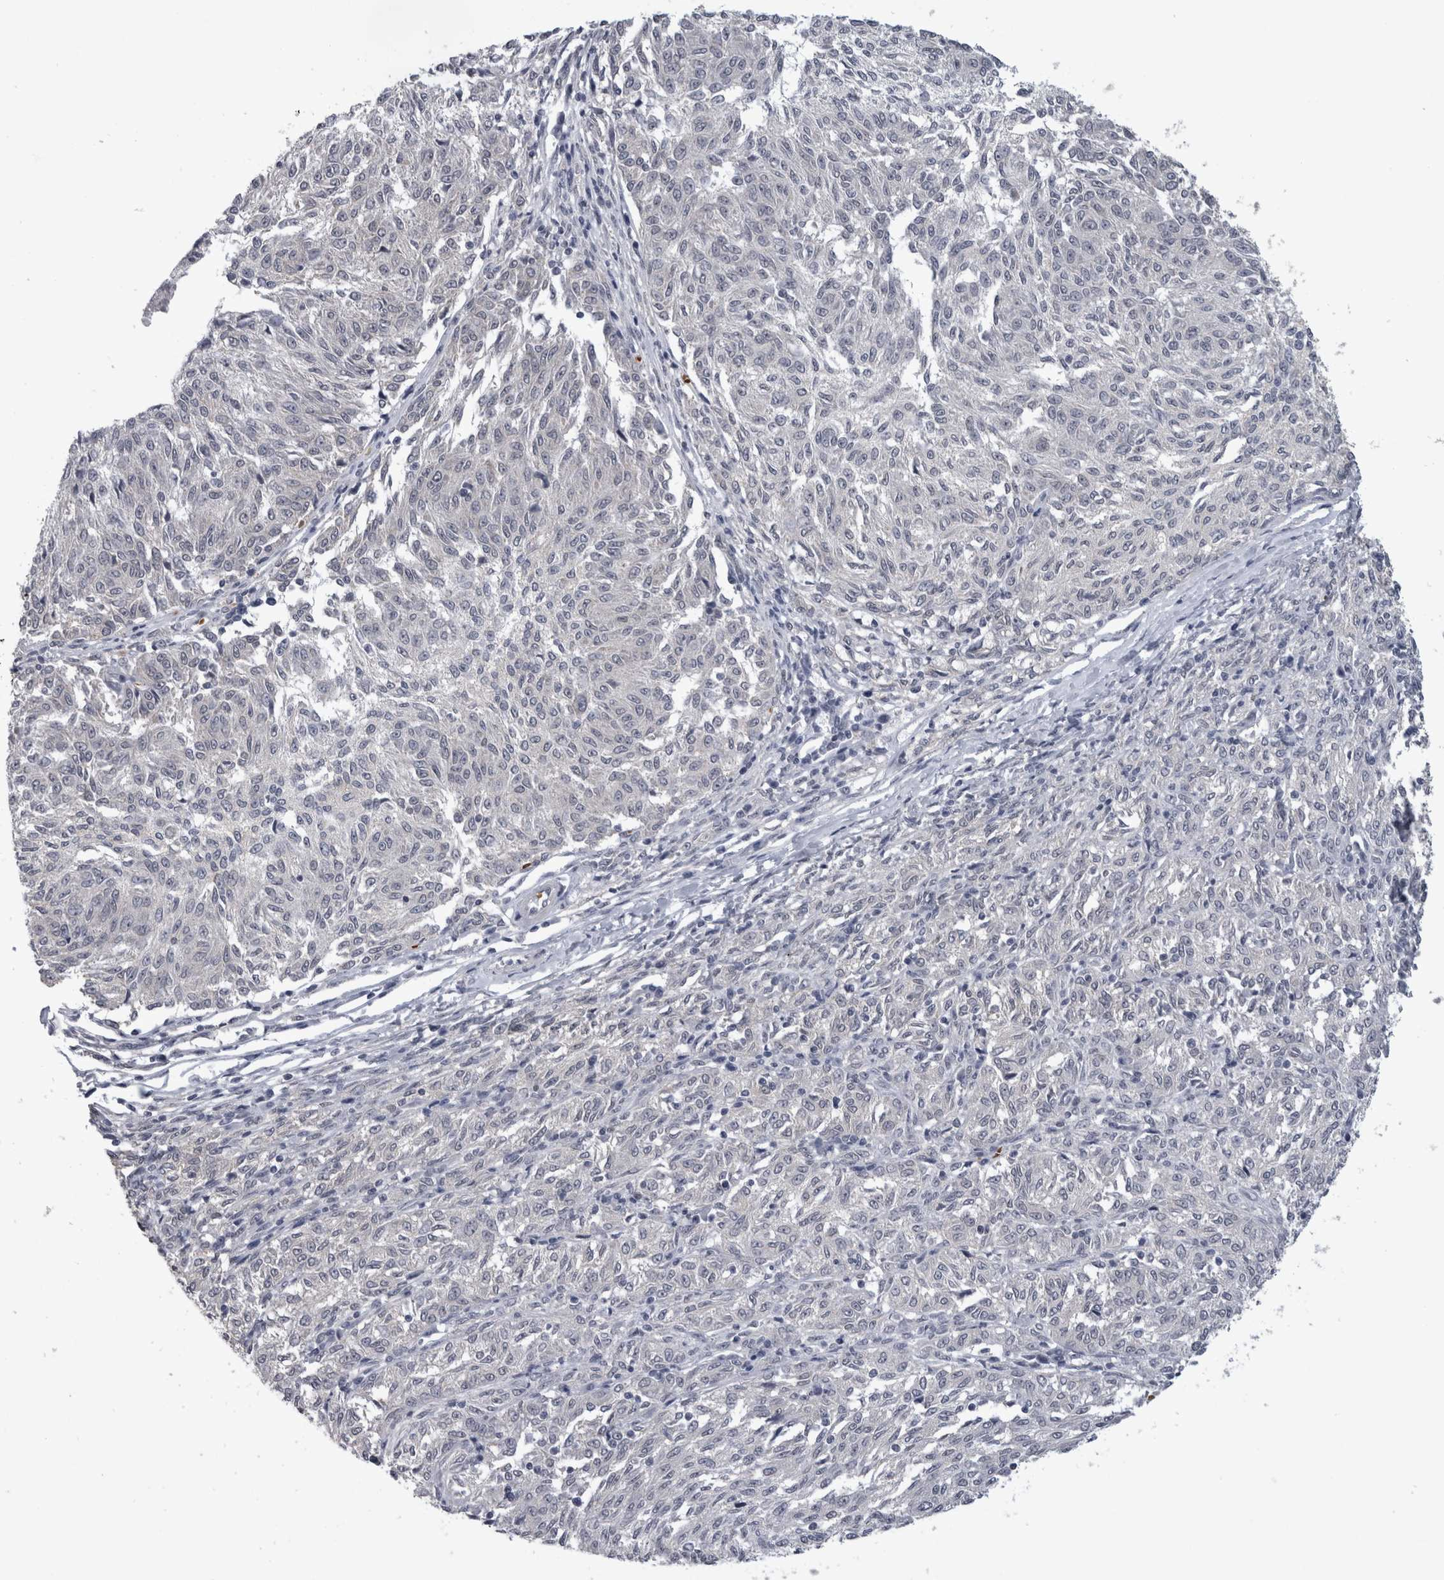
{"staining": {"intensity": "negative", "quantity": "none", "location": "none"}, "tissue": "melanoma", "cell_type": "Tumor cells", "image_type": "cancer", "snomed": [{"axis": "morphology", "description": "Malignant melanoma, NOS"}, {"axis": "topography", "description": "Skin"}], "caption": "This is an immunohistochemistry image of human melanoma. There is no positivity in tumor cells.", "gene": "PEBP4", "patient": {"sex": "female", "age": 72}}